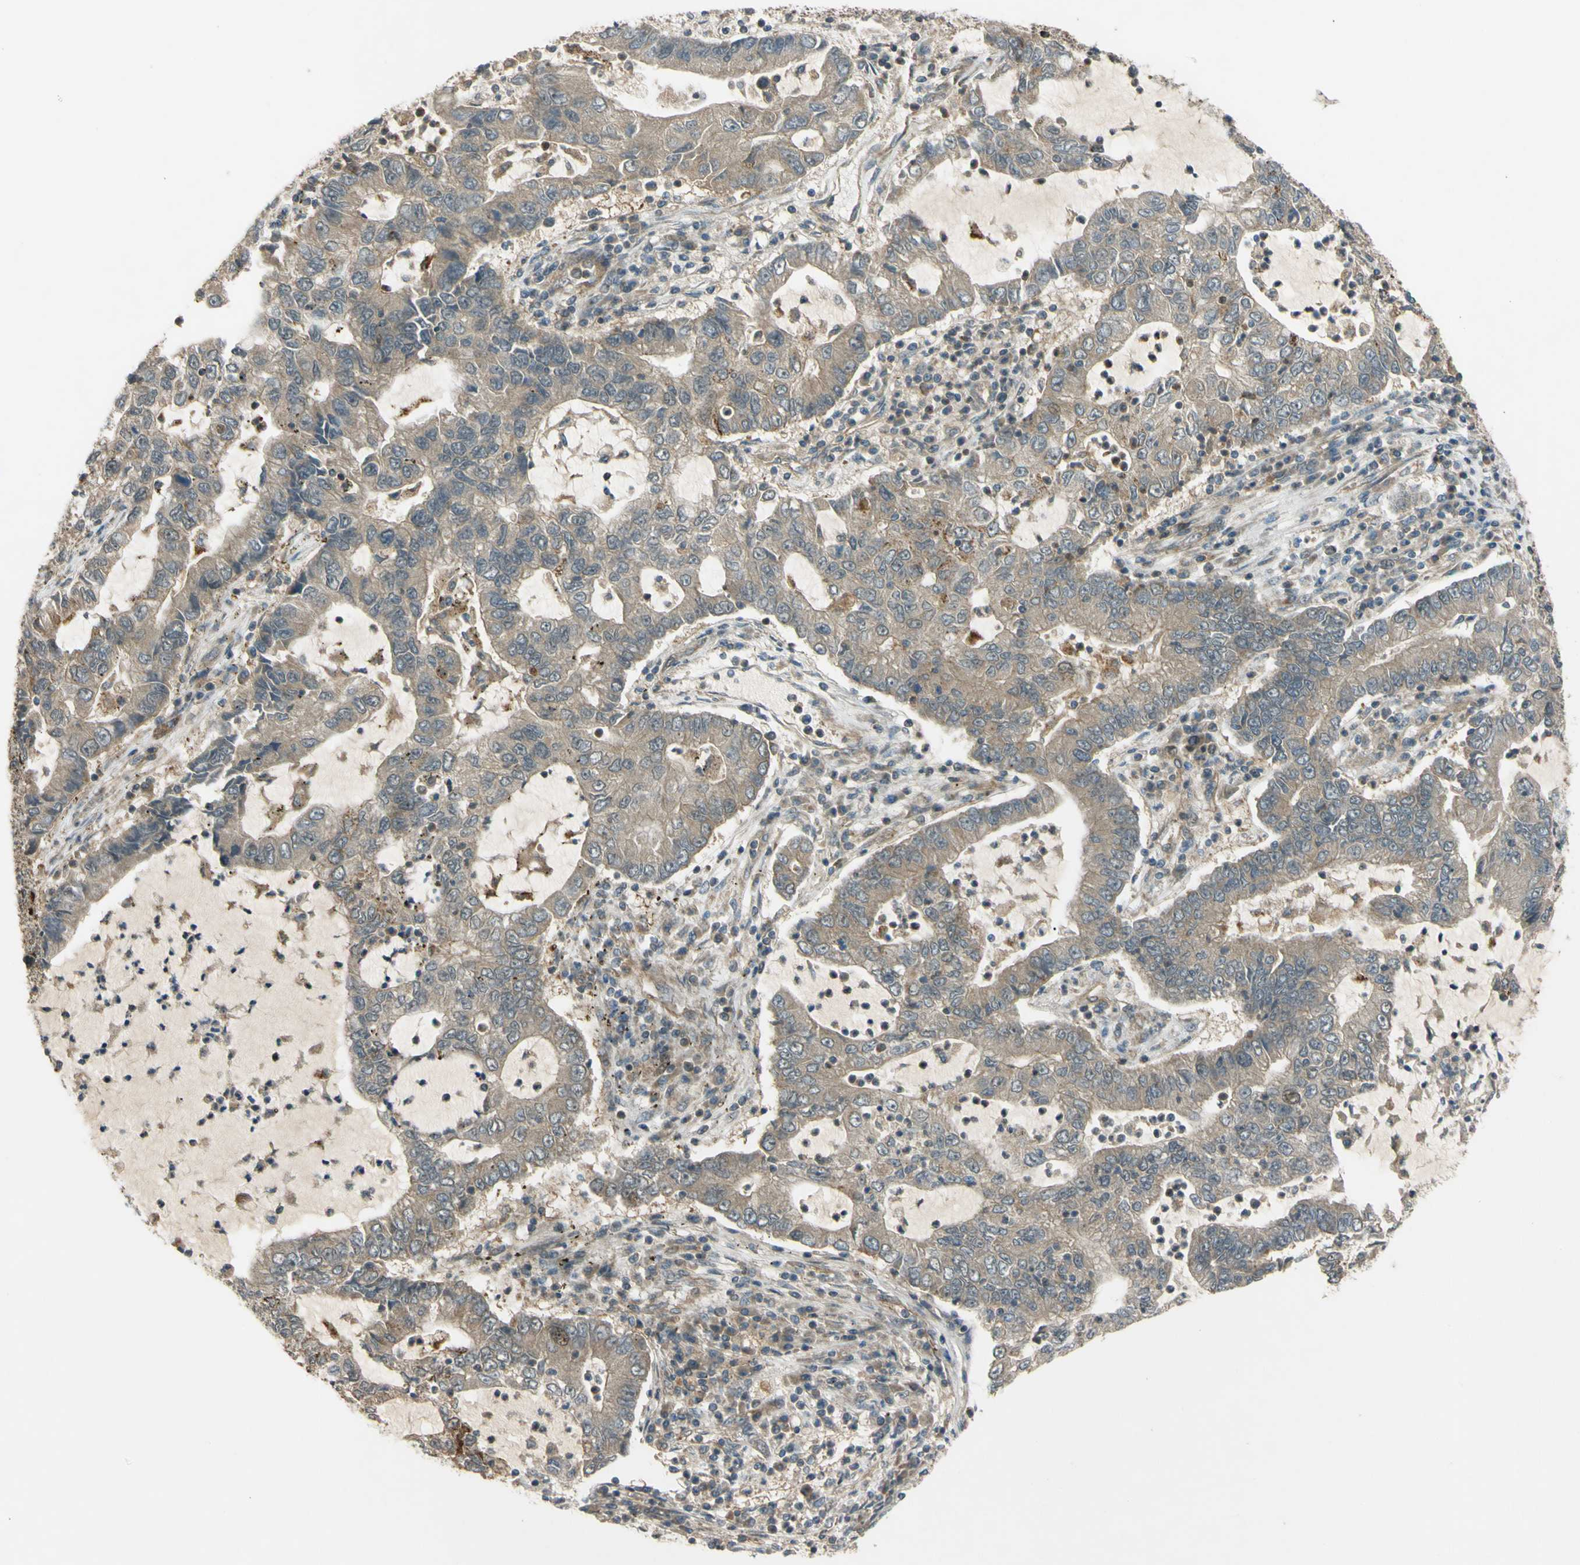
{"staining": {"intensity": "weak", "quantity": ">75%", "location": "cytoplasmic/membranous,nuclear"}, "tissue": "lung cancer", "cell_type": "Tumor cells", "image_type": "cancer", "snomed": [{"axis": "morphology", "description": "Adenocarcinoma, NOS"}, {"axis": "topography", "description": "Lung"}], "caption": "Immunohistochemical staining of lung adenocarcinoma displays low levels of weak cytoplasmic/membranous and nuclear protein expression in about >75% of tumor cells.", "gene": "FLII", "patient": {"sex": "female", "age": 51}}